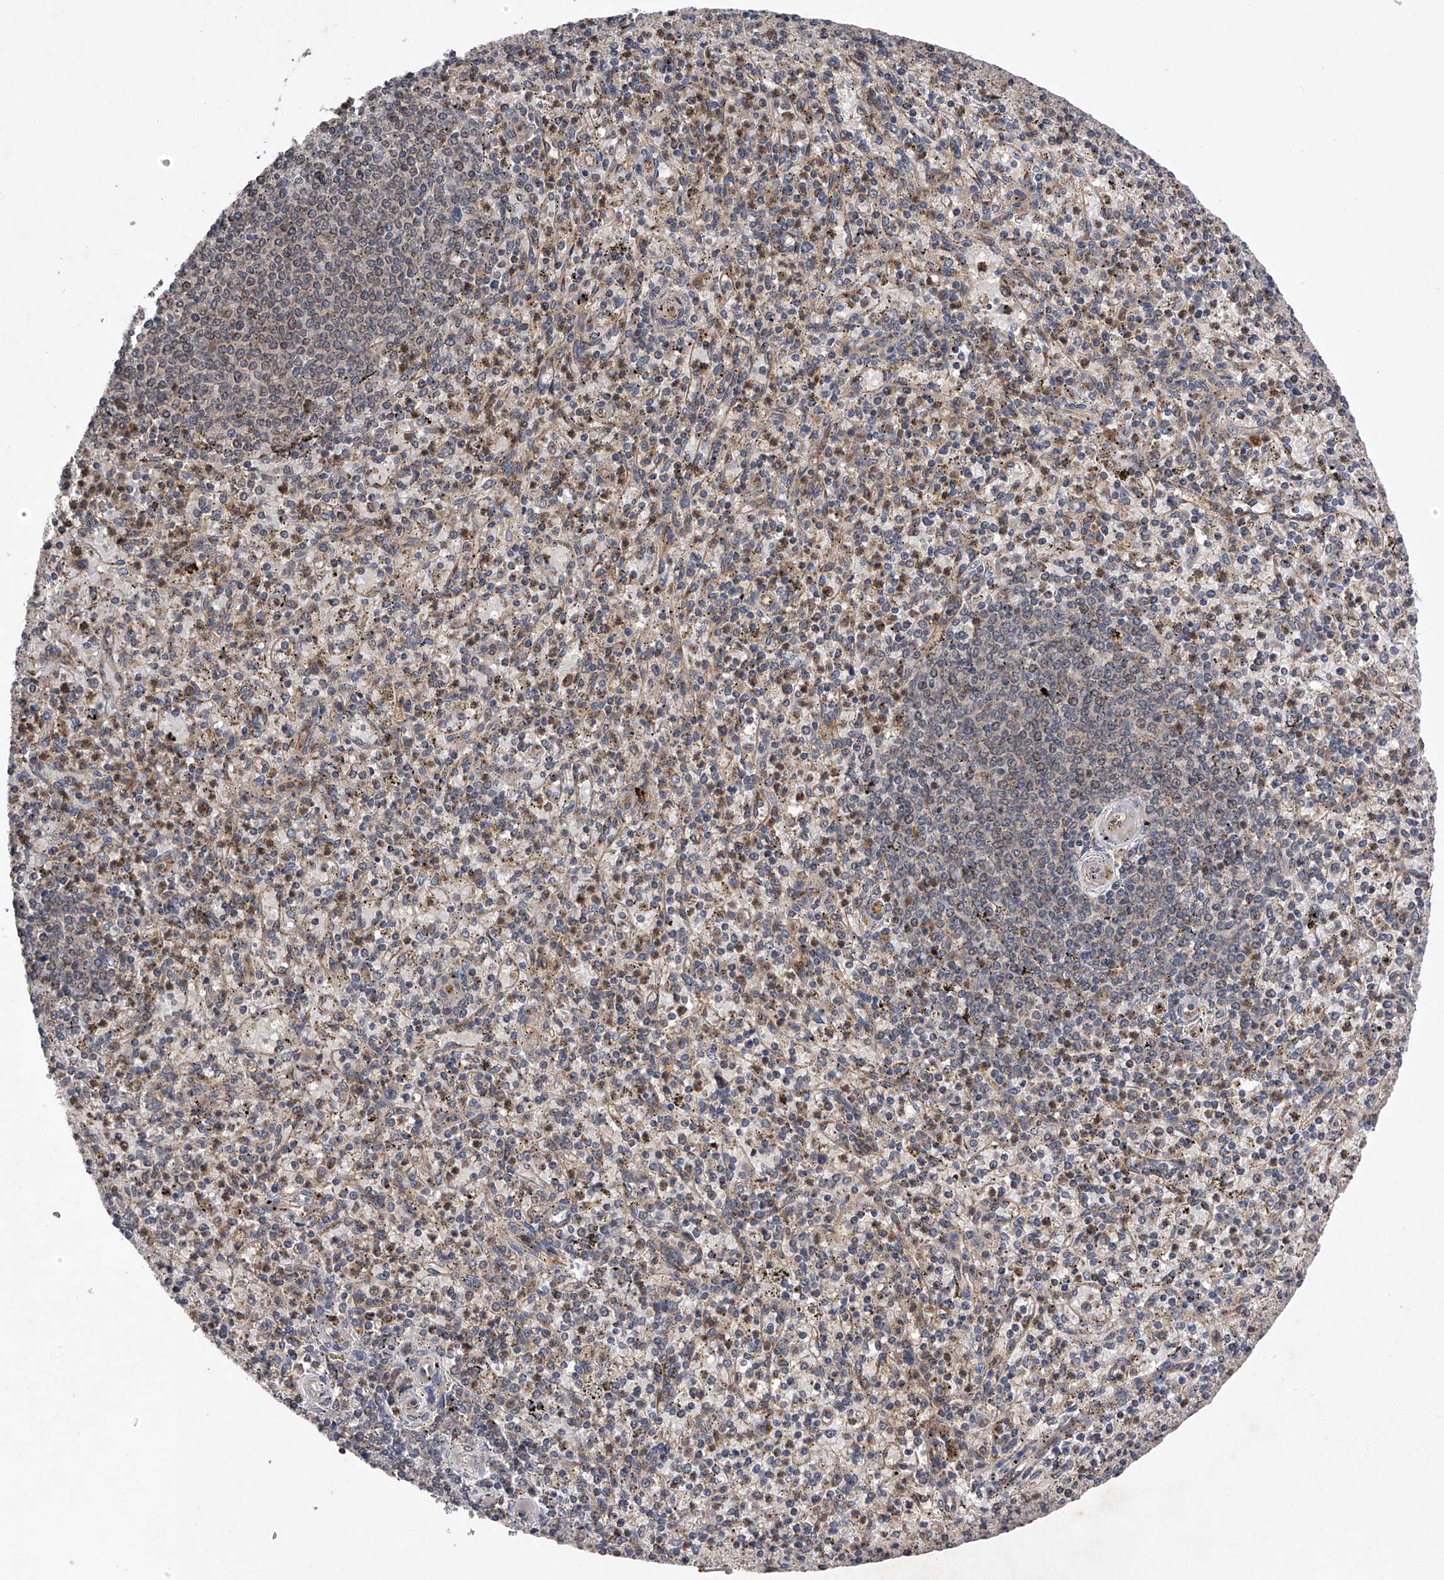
{"staining": {"intensity": "moderate", "quantity": "25%-75%", "location": "cytoplasmic/membranous"}, "tissue": "spleen", "cell_type": "Cells in red pulp", "image_type": "normal", "snomed": [{"axis": "morphology", "description": "Normal tissue, NOS"}, {"axis": "topography", "description": "Spleen"}], "caption": "Human spleen stained with a brown dye displays moderate cytoplasmic/membranous positive staining in approximately 25%-75% of cells in red pulp.", "gene": "MAP3K11", "patient": {"sex": "male", "age": 72}}